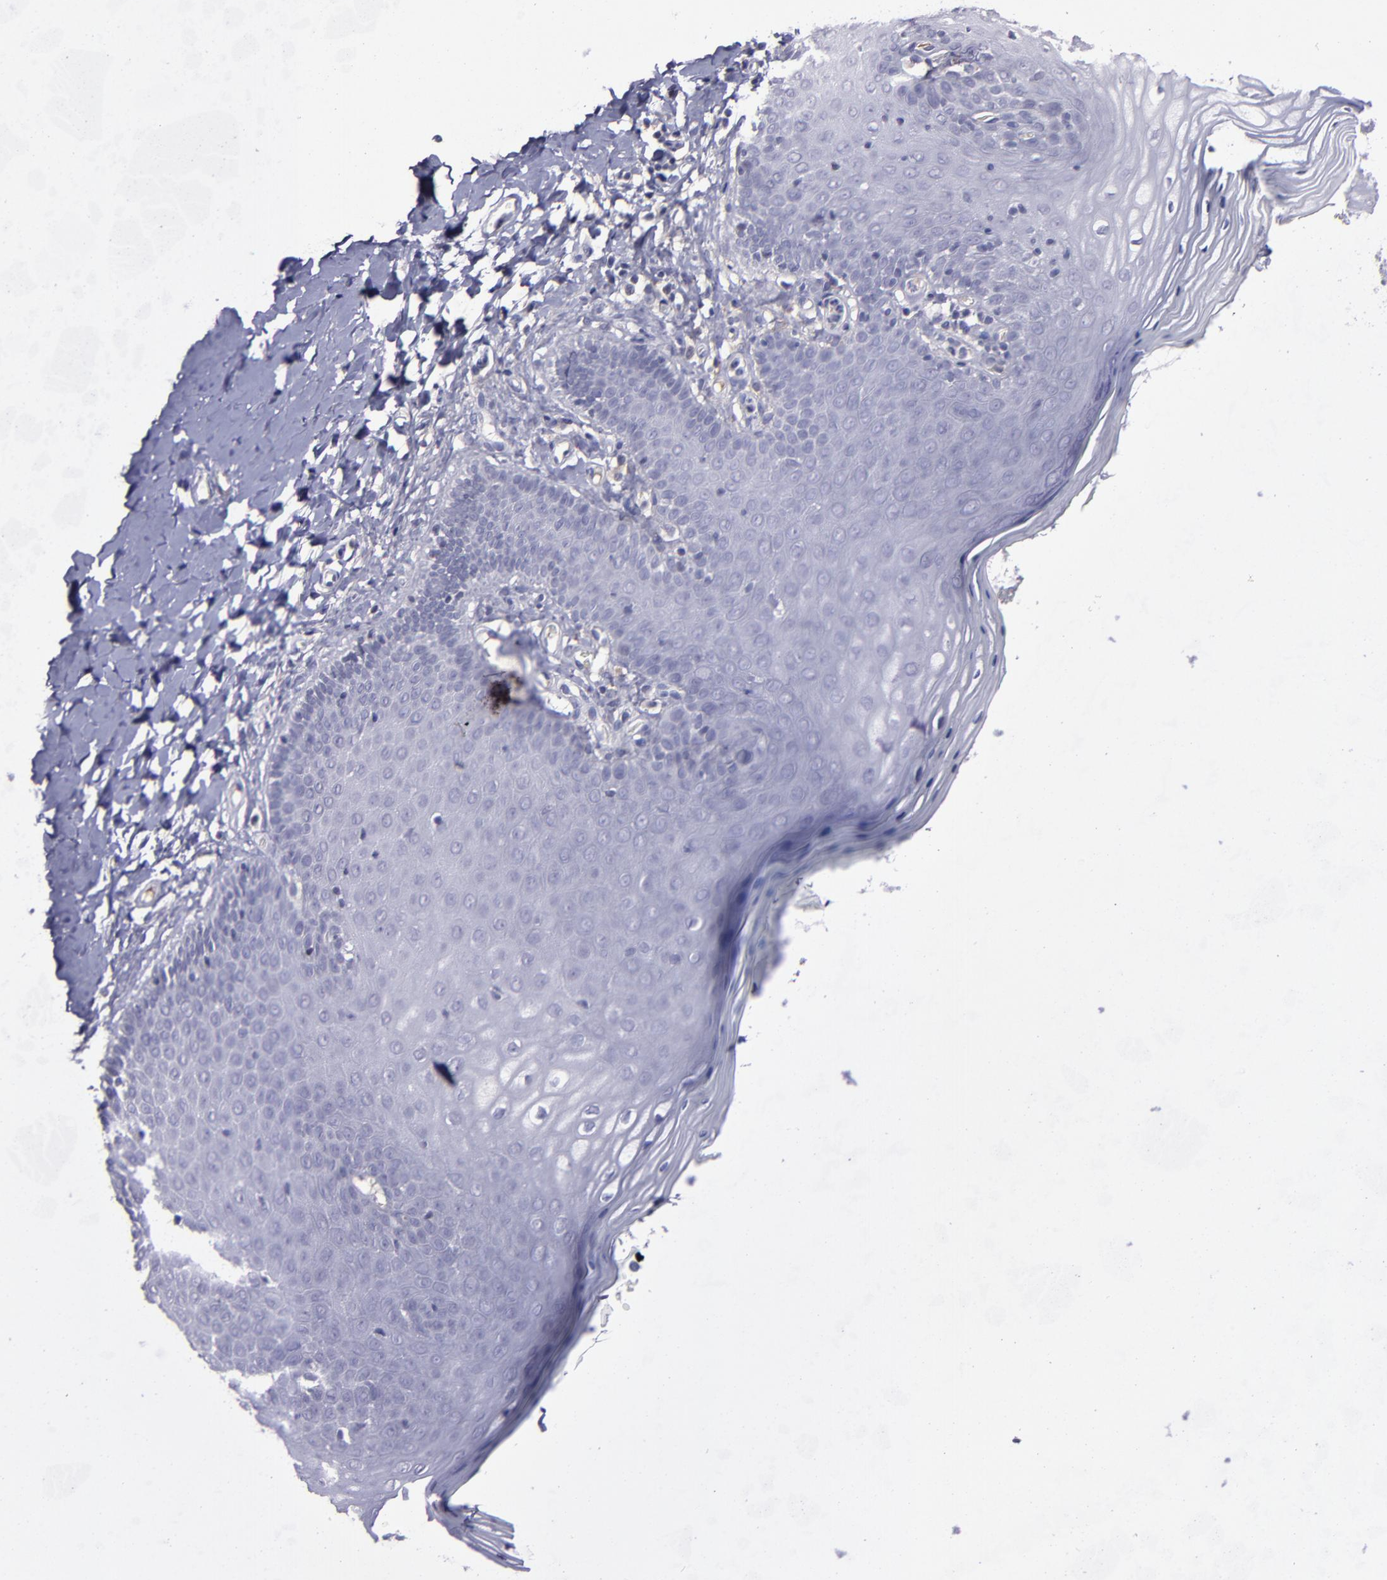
{"staining": {"intensity": "negative", "quantity": "none", "location": "none"}, "tissue": "vagina", "cell_type": "Squamous epithelial cells", "image_type": "normal", "snomed": [{"axis": "morphology", "description": "Normal tissue, NOS"}, {"axis": "topography", "description": "Vagina"}], "caption": "The photomicrograph exhibits no staining of squamous epithelial cells in unremarkable vagina. Nuclei are stained in blue.", "gene": "MASP1", "patient": {"sex": "female", "age": 55}}